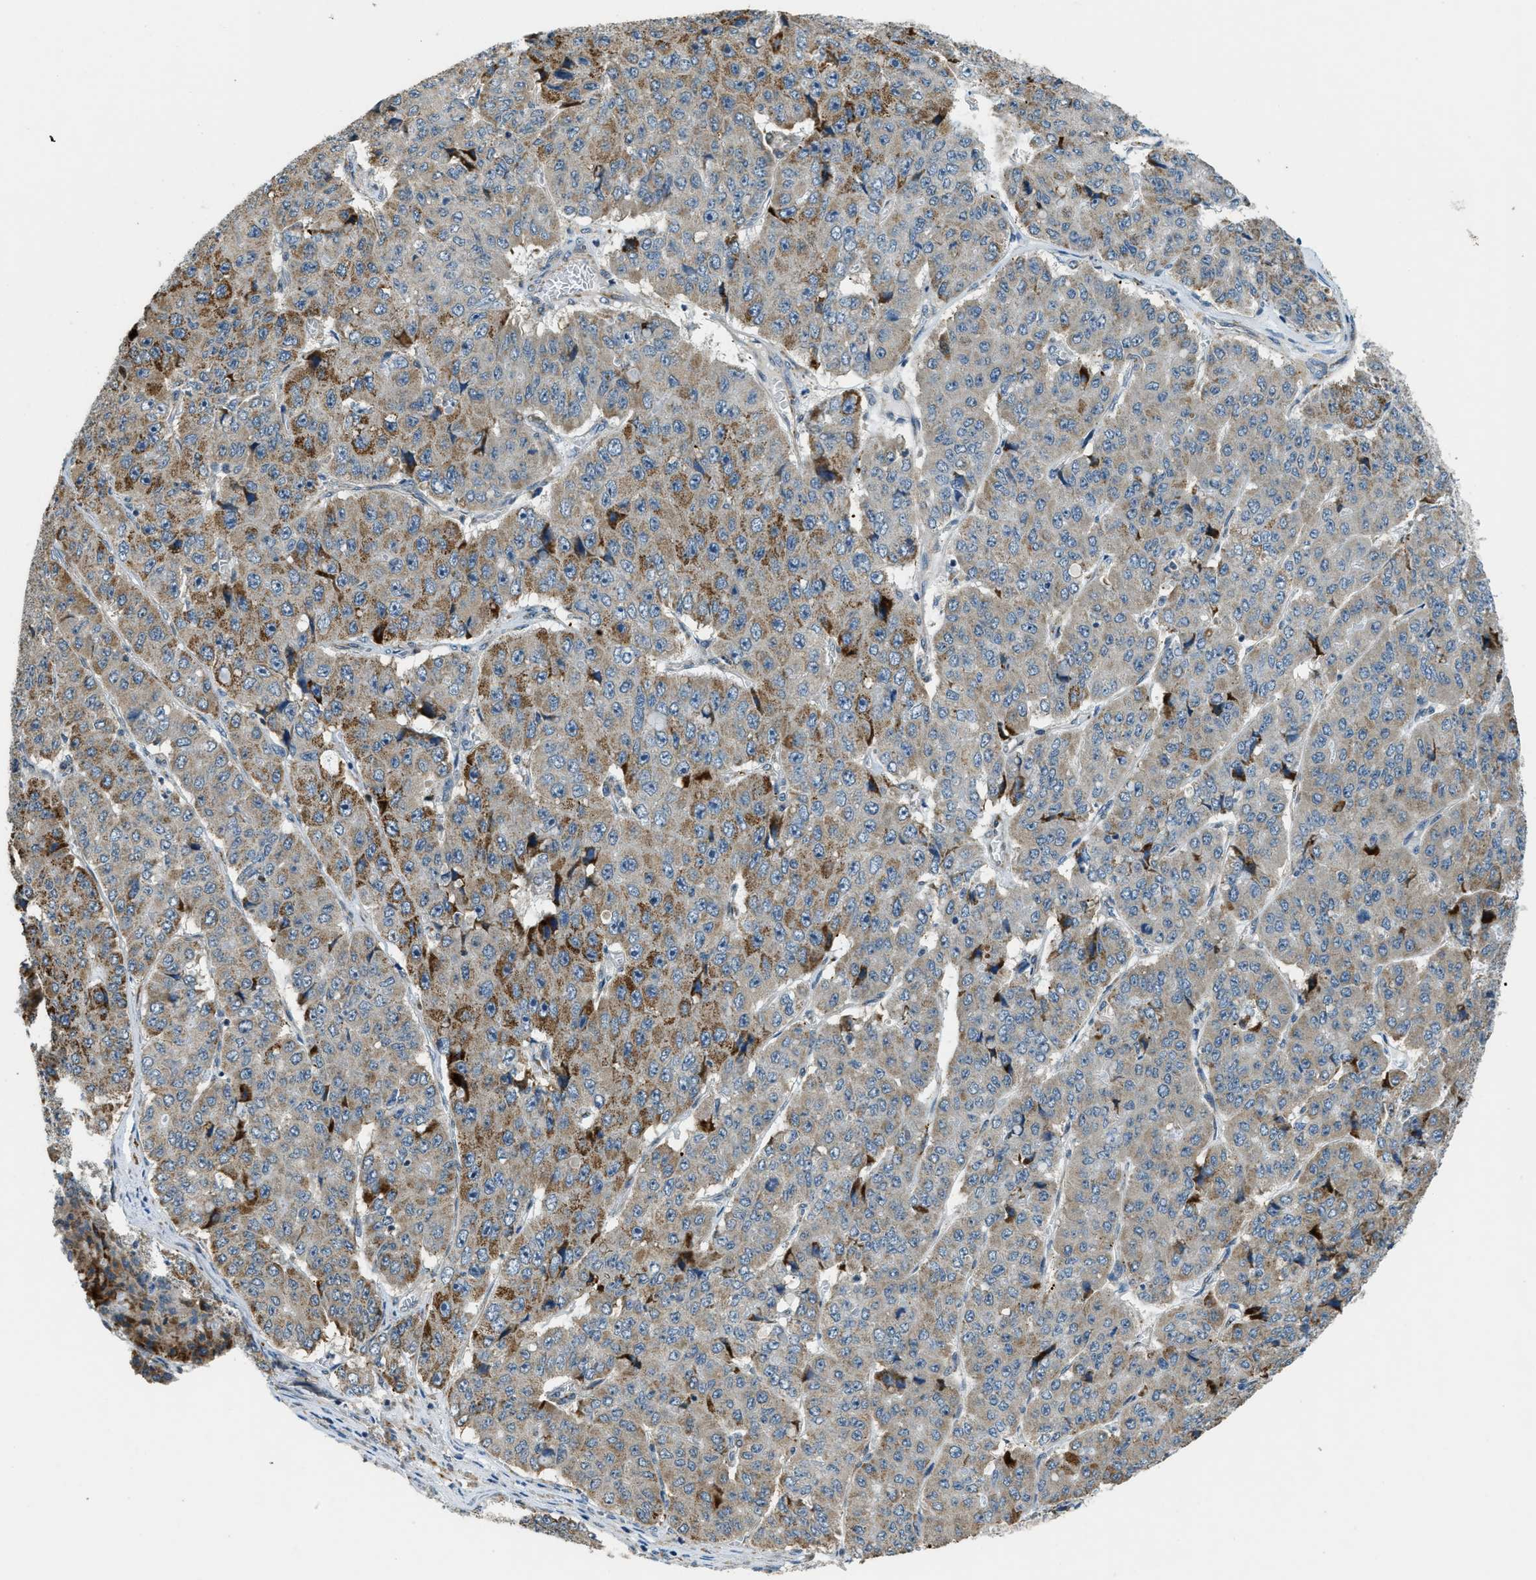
{"staining": {"intensity": "strong", "quantity": "<25%", "location": "cytoplasmic/membranous"}, "tissue": "pancreatic cancer", "cell_type": "Tumor cells", "image_type": "cancer", "snomed": [{"axis": "morphology", "description": "Adenocarcinoma, NOS"}, {"axis": "topography", "description": "Pancreas"}], "caption": "DAB immunohistochemical staining of pancreatic cancer (adenocarcinoma) reveals strong cytoplasmic/membranous protein expression in about <25% of tumor cells. (DAB IHC with brightfield microscopy, high magnification).", "gene": "HERC2", "patient": {"sex": "male", "age": 50}}